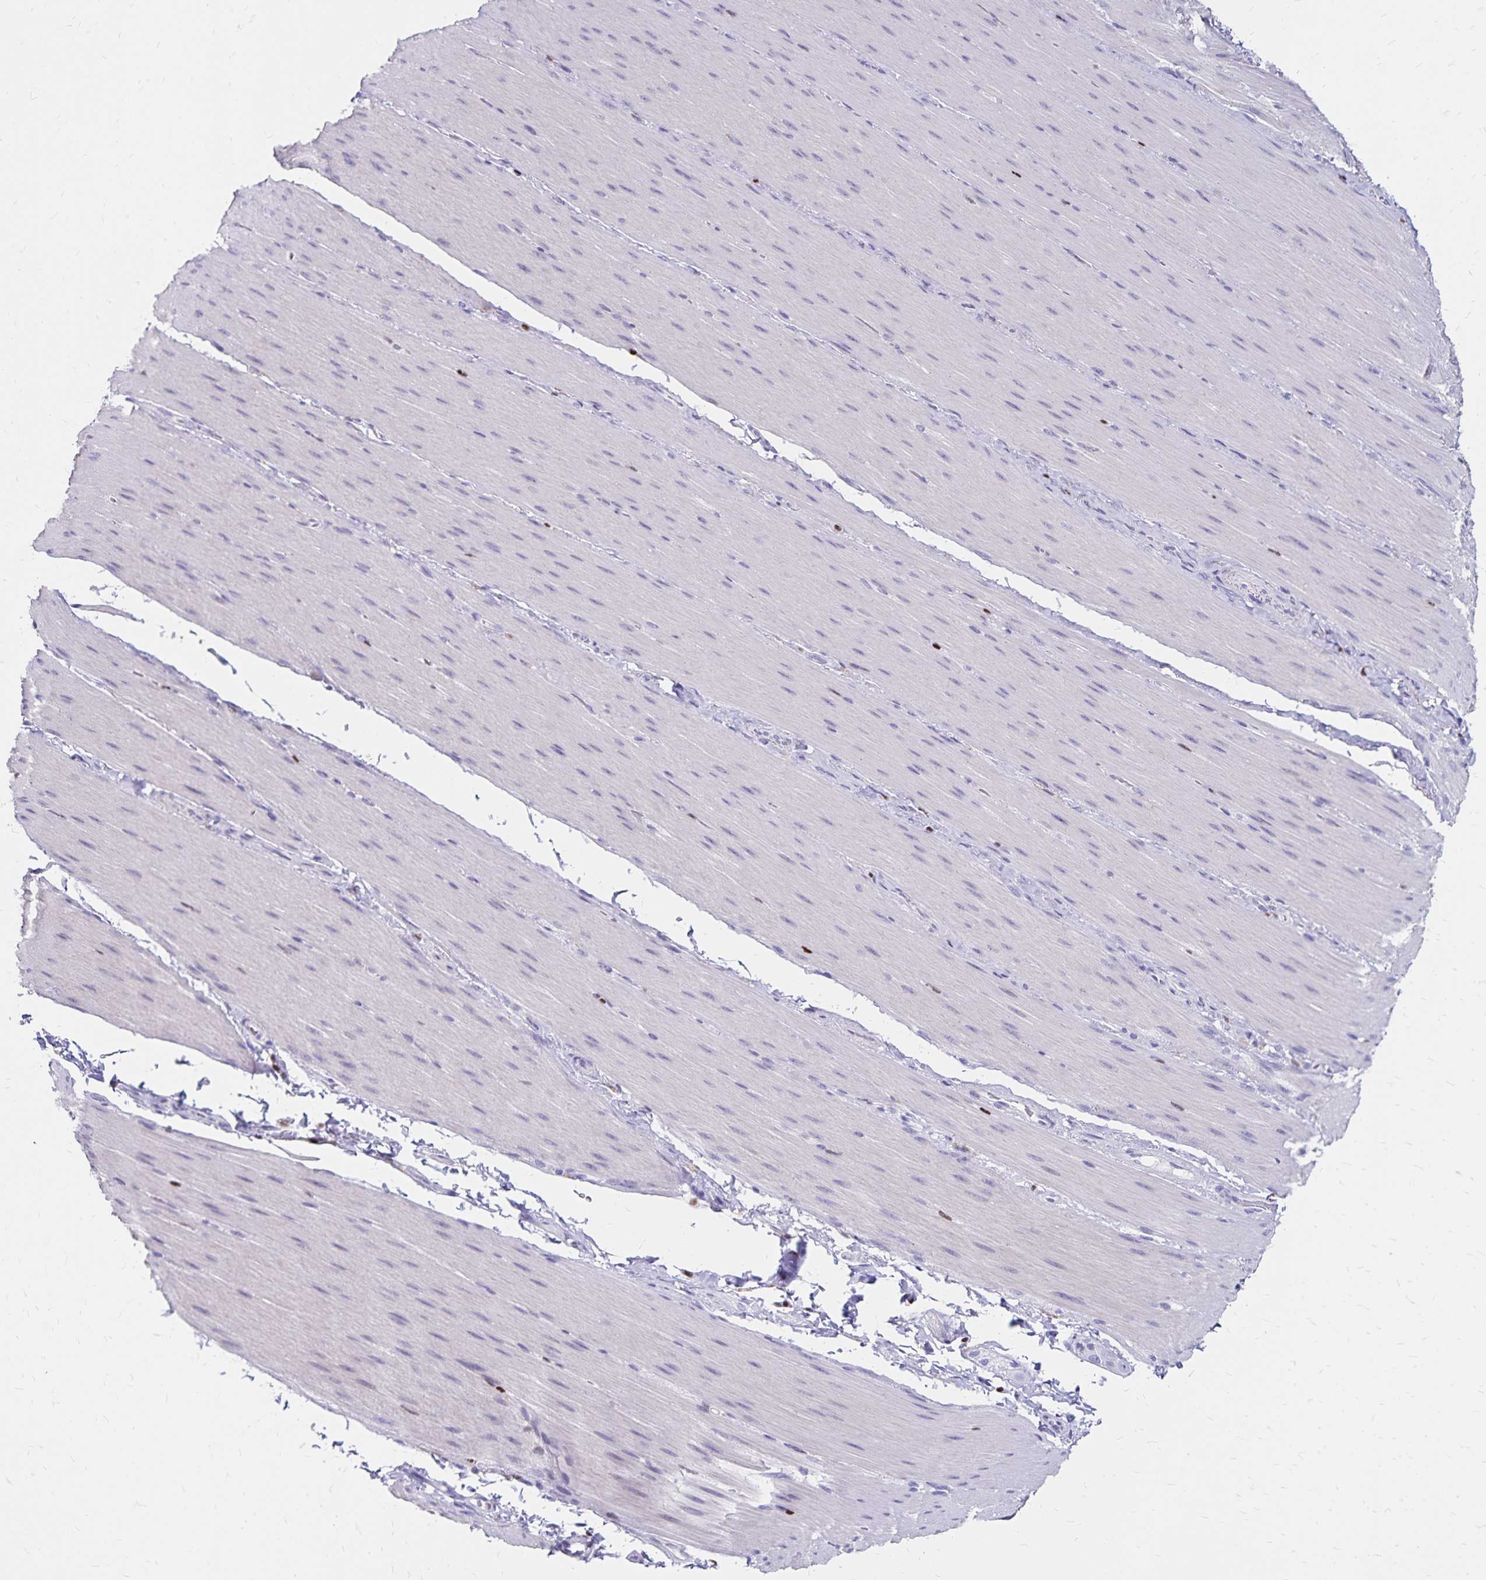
{"staining": {"intensity": "negative", "quantity": "none", "location": "none"}, "tissue": "smooth muscle", "cell_type": "Smooth muscle cells", "image_type": "normal", "snomed": [{"axis": "morphology", "description": "Normal tissue, NOS"}, {"axis": "topography", "description": "Smooth muscle"}, {"axis": "topography", "description": "Colon"}], "caption": "Immunohistochemistry (IHC) histopathology image of normal smooth muscle stained for a protein (brown), which shows no positivity in smooth muscle cells.", "gene": "IKZF1", "patient": {"sex": "male", "age": 73}}